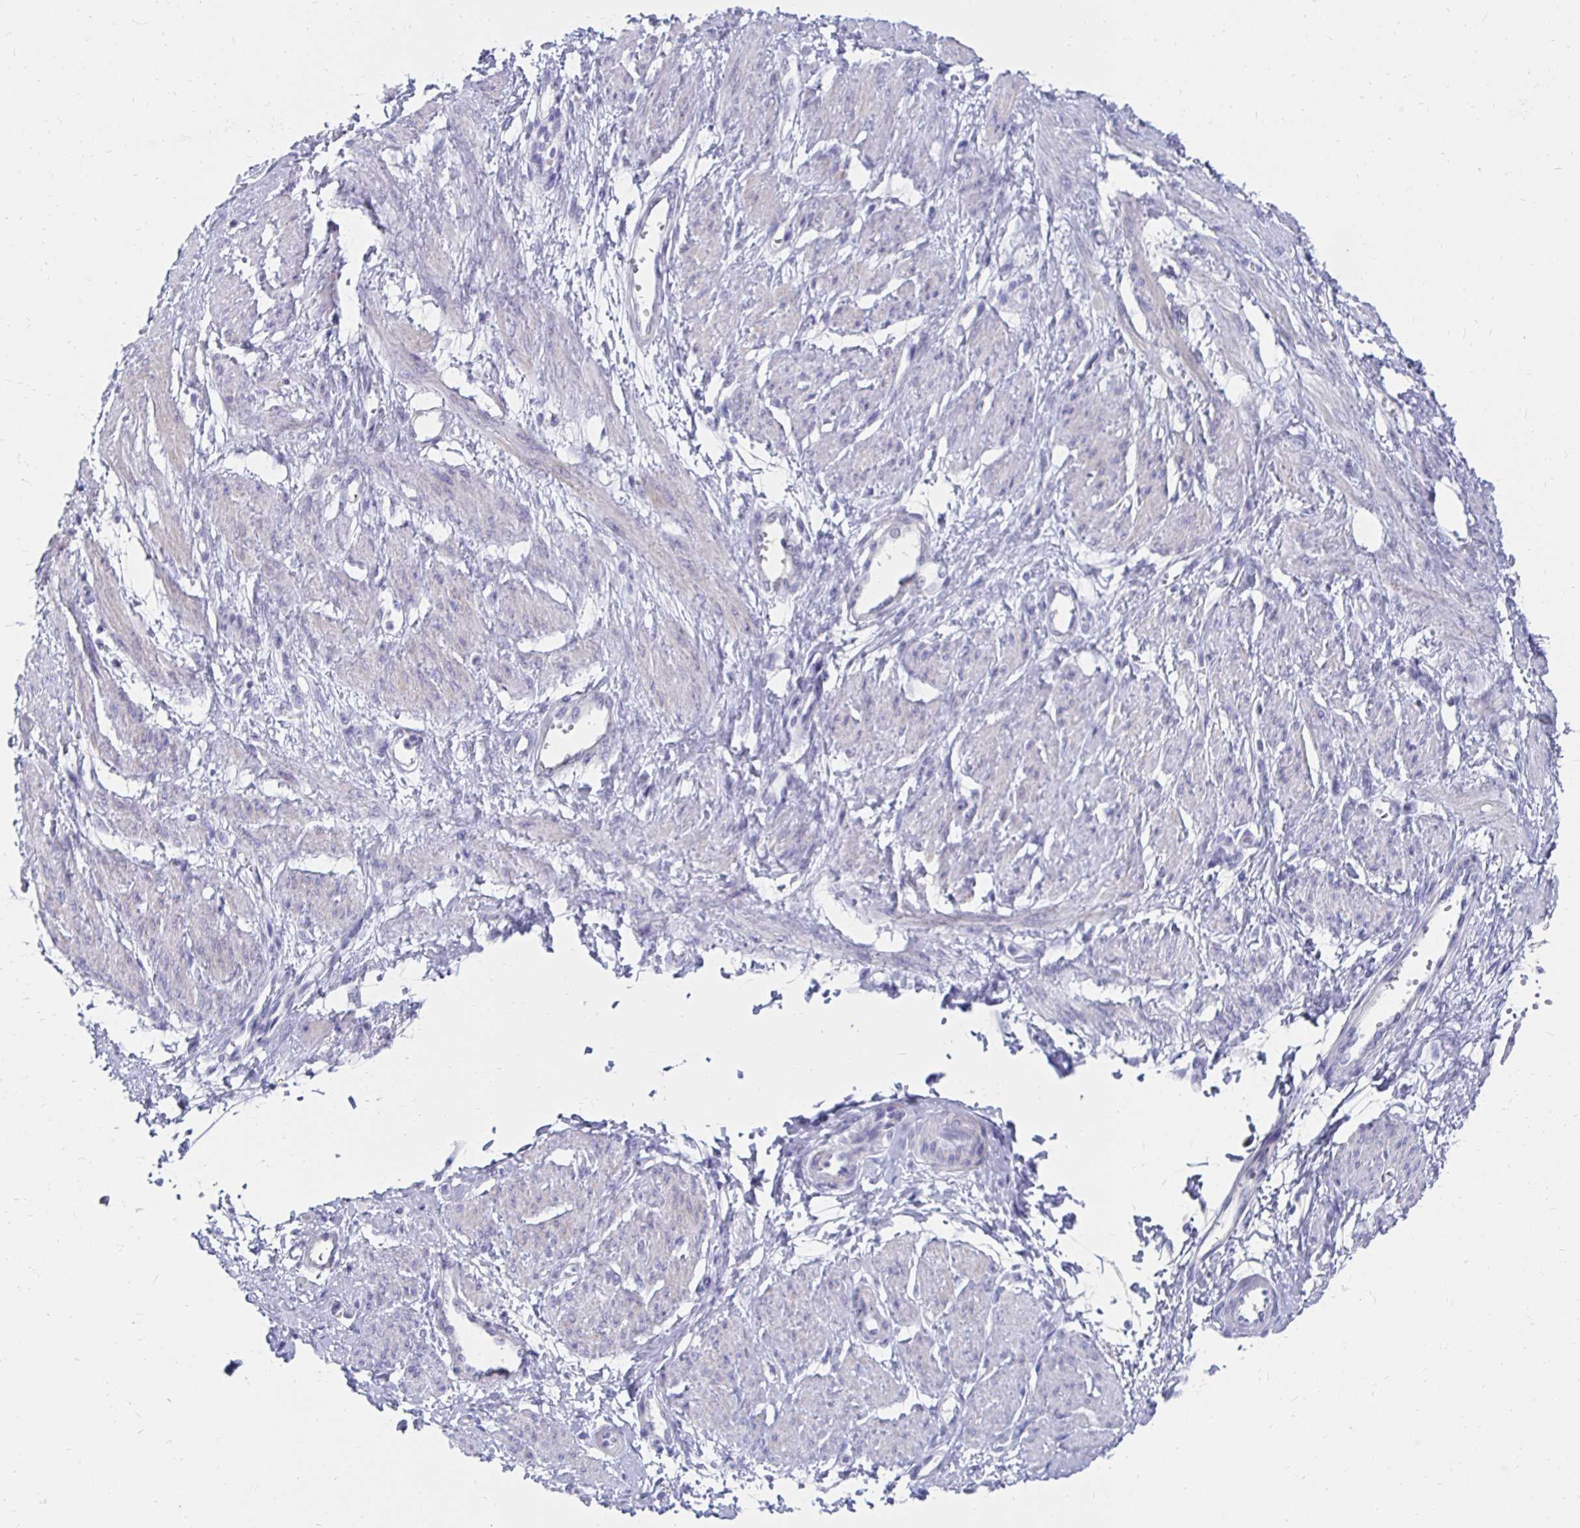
{"staining": {"intensity": "negative", "quantity": "none", "location": "none"}, "tissue": "smooth muscle", "cell_type": "Smooth muscle cells", "image_type": "normal", "snomed": [{"axis": "morphology", "description": "Normal tissue, NOS"}, {"axis": "topography", "description": "Smooth muscle"}, {"axis": "topography", "description": "Uterus"}], "caption": "The photomicrograph shows no significant staining in smooth muscle cells of smooth muscle.", "gene": "SYCP3", "patient": {"sex": "female", "age": 39}}